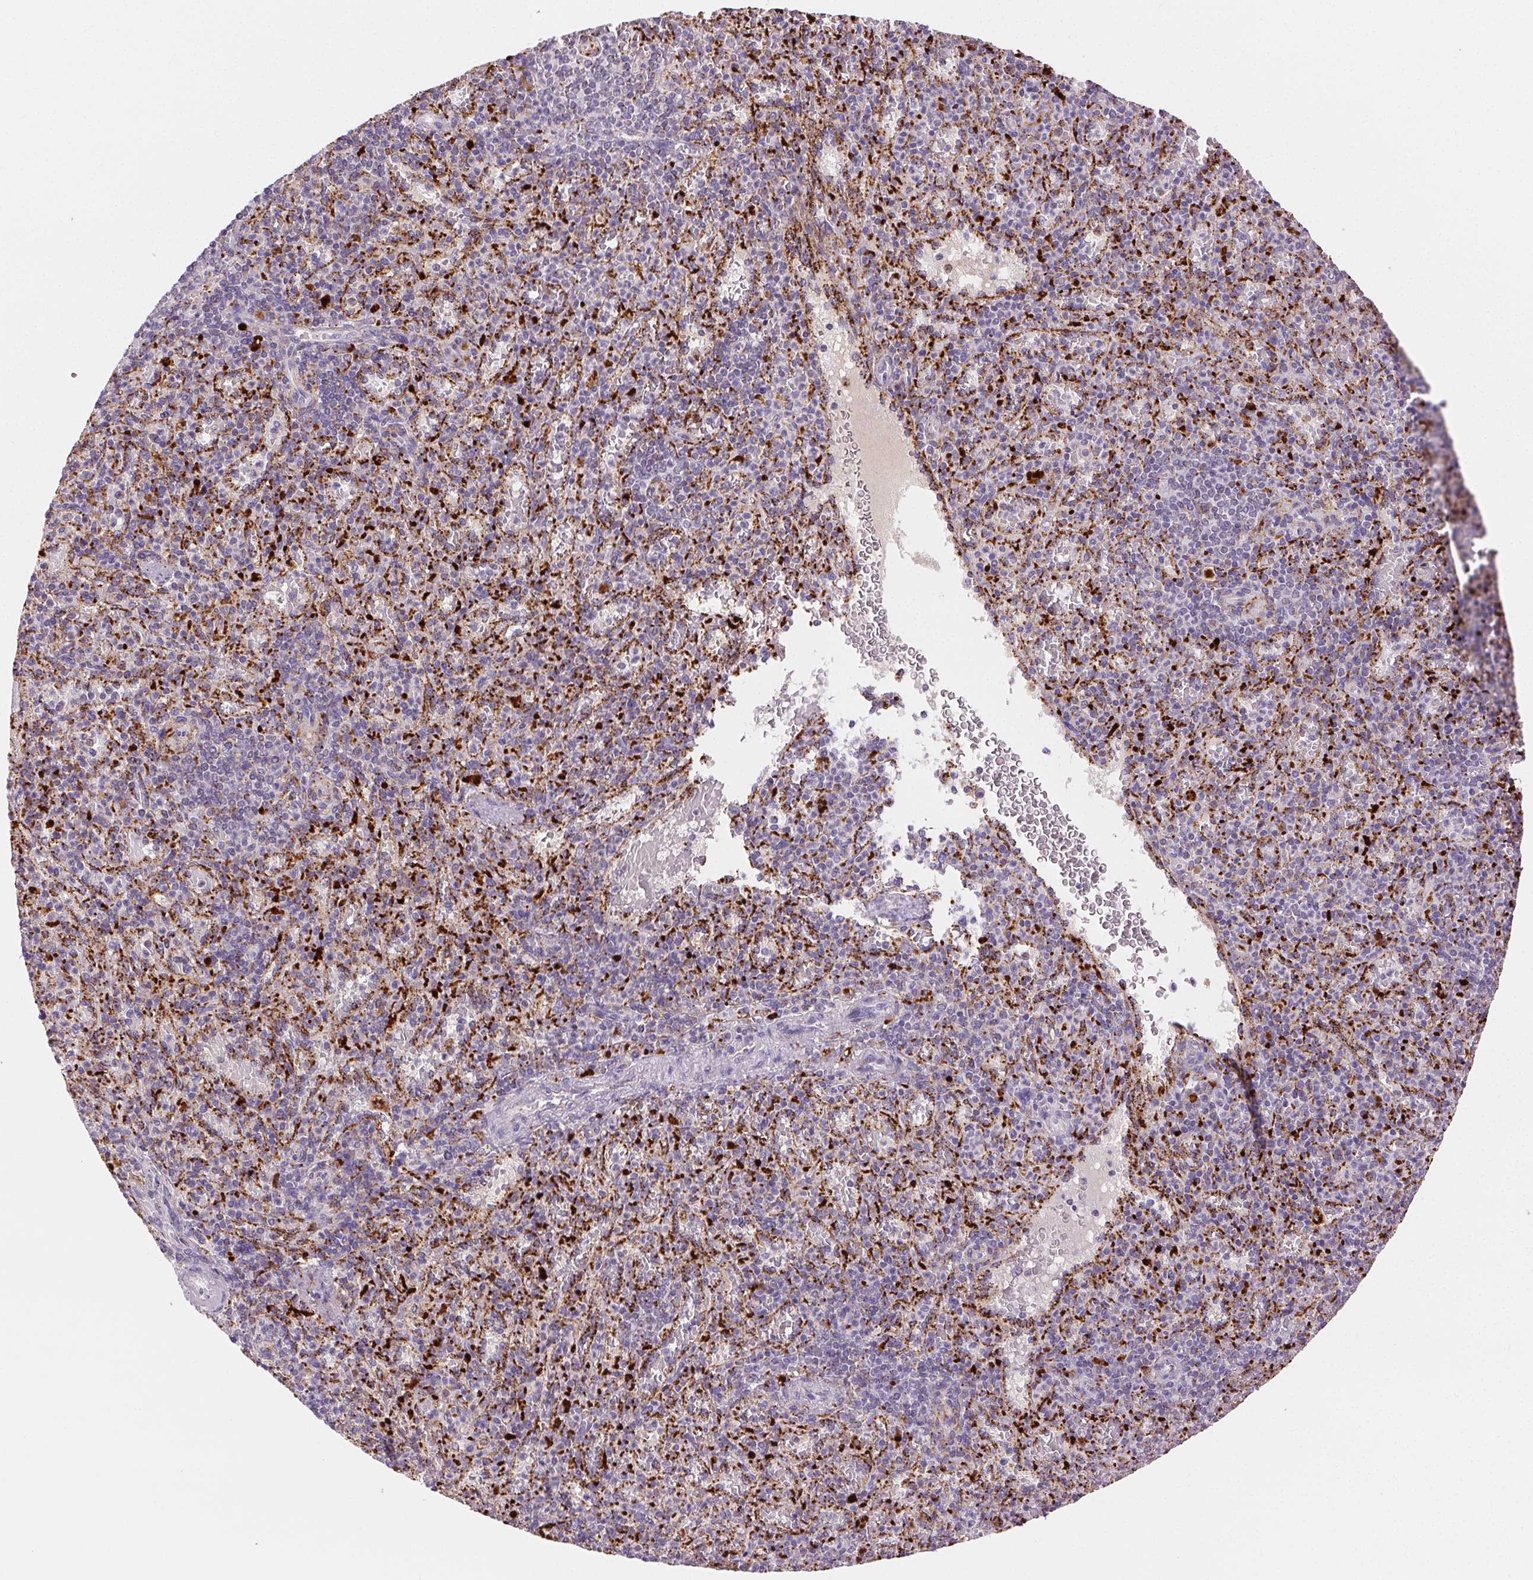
{"staining": {"intensity": "weak", "quantity": "<25%", "location": "cytoplasmic/membranous"}, "tissue": "spleen", "cell_type": "Cells in red pulp", "image_type": "normal", "snomed": [{"axis": "morphology", "description": "Normal tissue, NOS"}, {"axis": "topography", "description": "Spleen"}], "caption": "High power microscopy micrograph of an immunohistochemistry (IHC) histopathology image of benign spleen, revealing no significant positivity in cells in red pulp. The staining is performed using DAB brown chromogen with nuclei counter-stained in using hematoxylin.", "gene": "SCPEP1", "patient": {"sex": "female", "age": 74}}